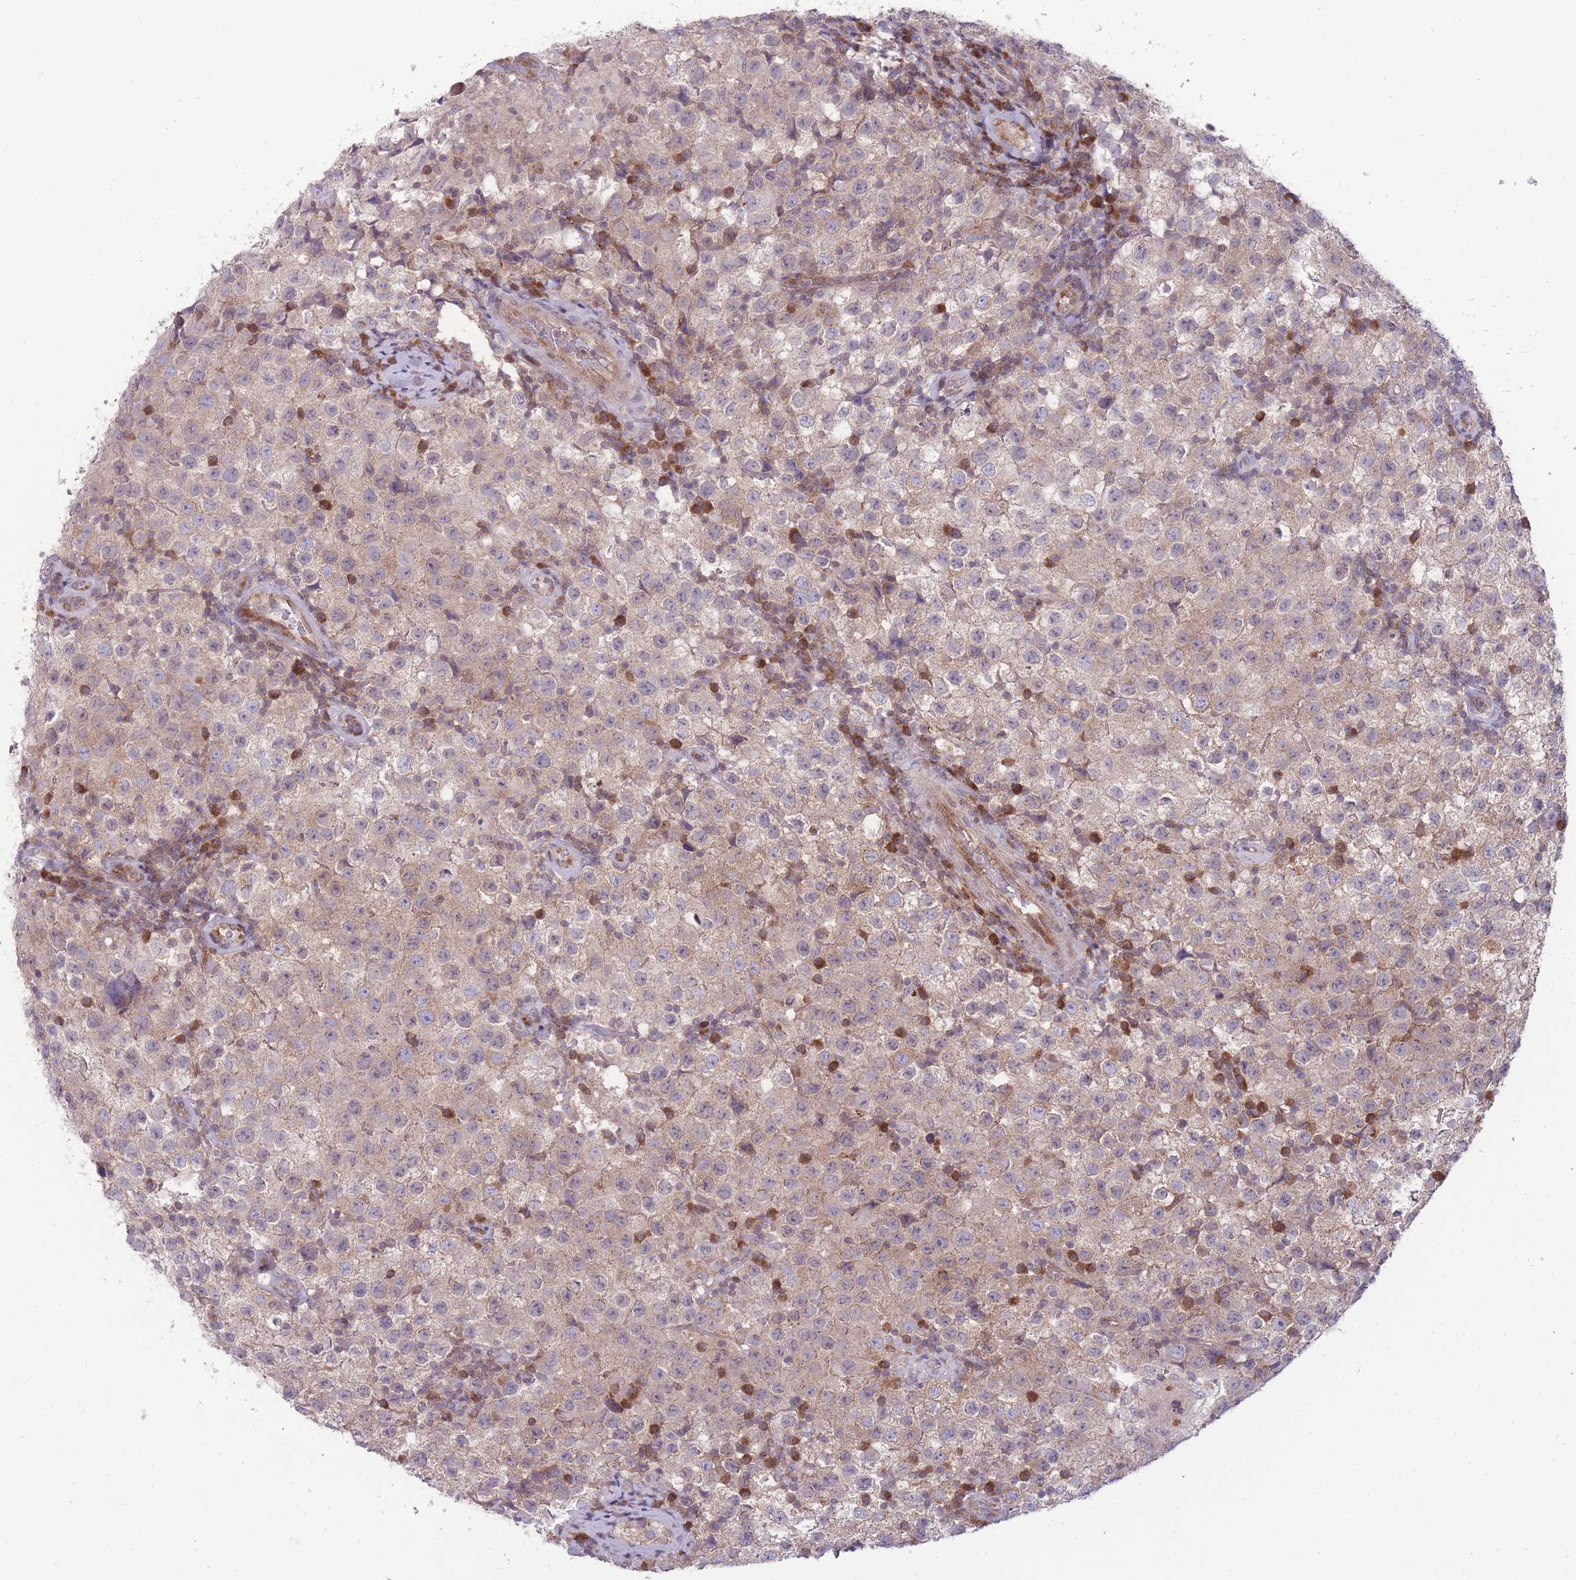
{"staining": {"intensity": "weak", "quantity": ">75%", "location": "cytoplasmic/membranous"}, "tissue": "testis cancer", "cell_type": "Tumor cells", "image_type": "cancer", "snomed": [{"axis": "morphology", "description": "Seminoma, NOS"}, {"axis": "morphology", "description": "Carcinoma, Embryonal, NOS"}, {"axis": "topography", "description": "Testis"}], "caption": "Tumor cells display low levels of weak cytoplasmic/membranous expression in approximately >75% of cells in testis cancer (embryonal carcinoma). The staining was performed using DAB to visualize the protein expression in brown, while the nuclei were stained in blue with hematoxylin (Magnification: 20x).", "gene": "RIC8A", "patient": {"sex": "male", "age": 41}}